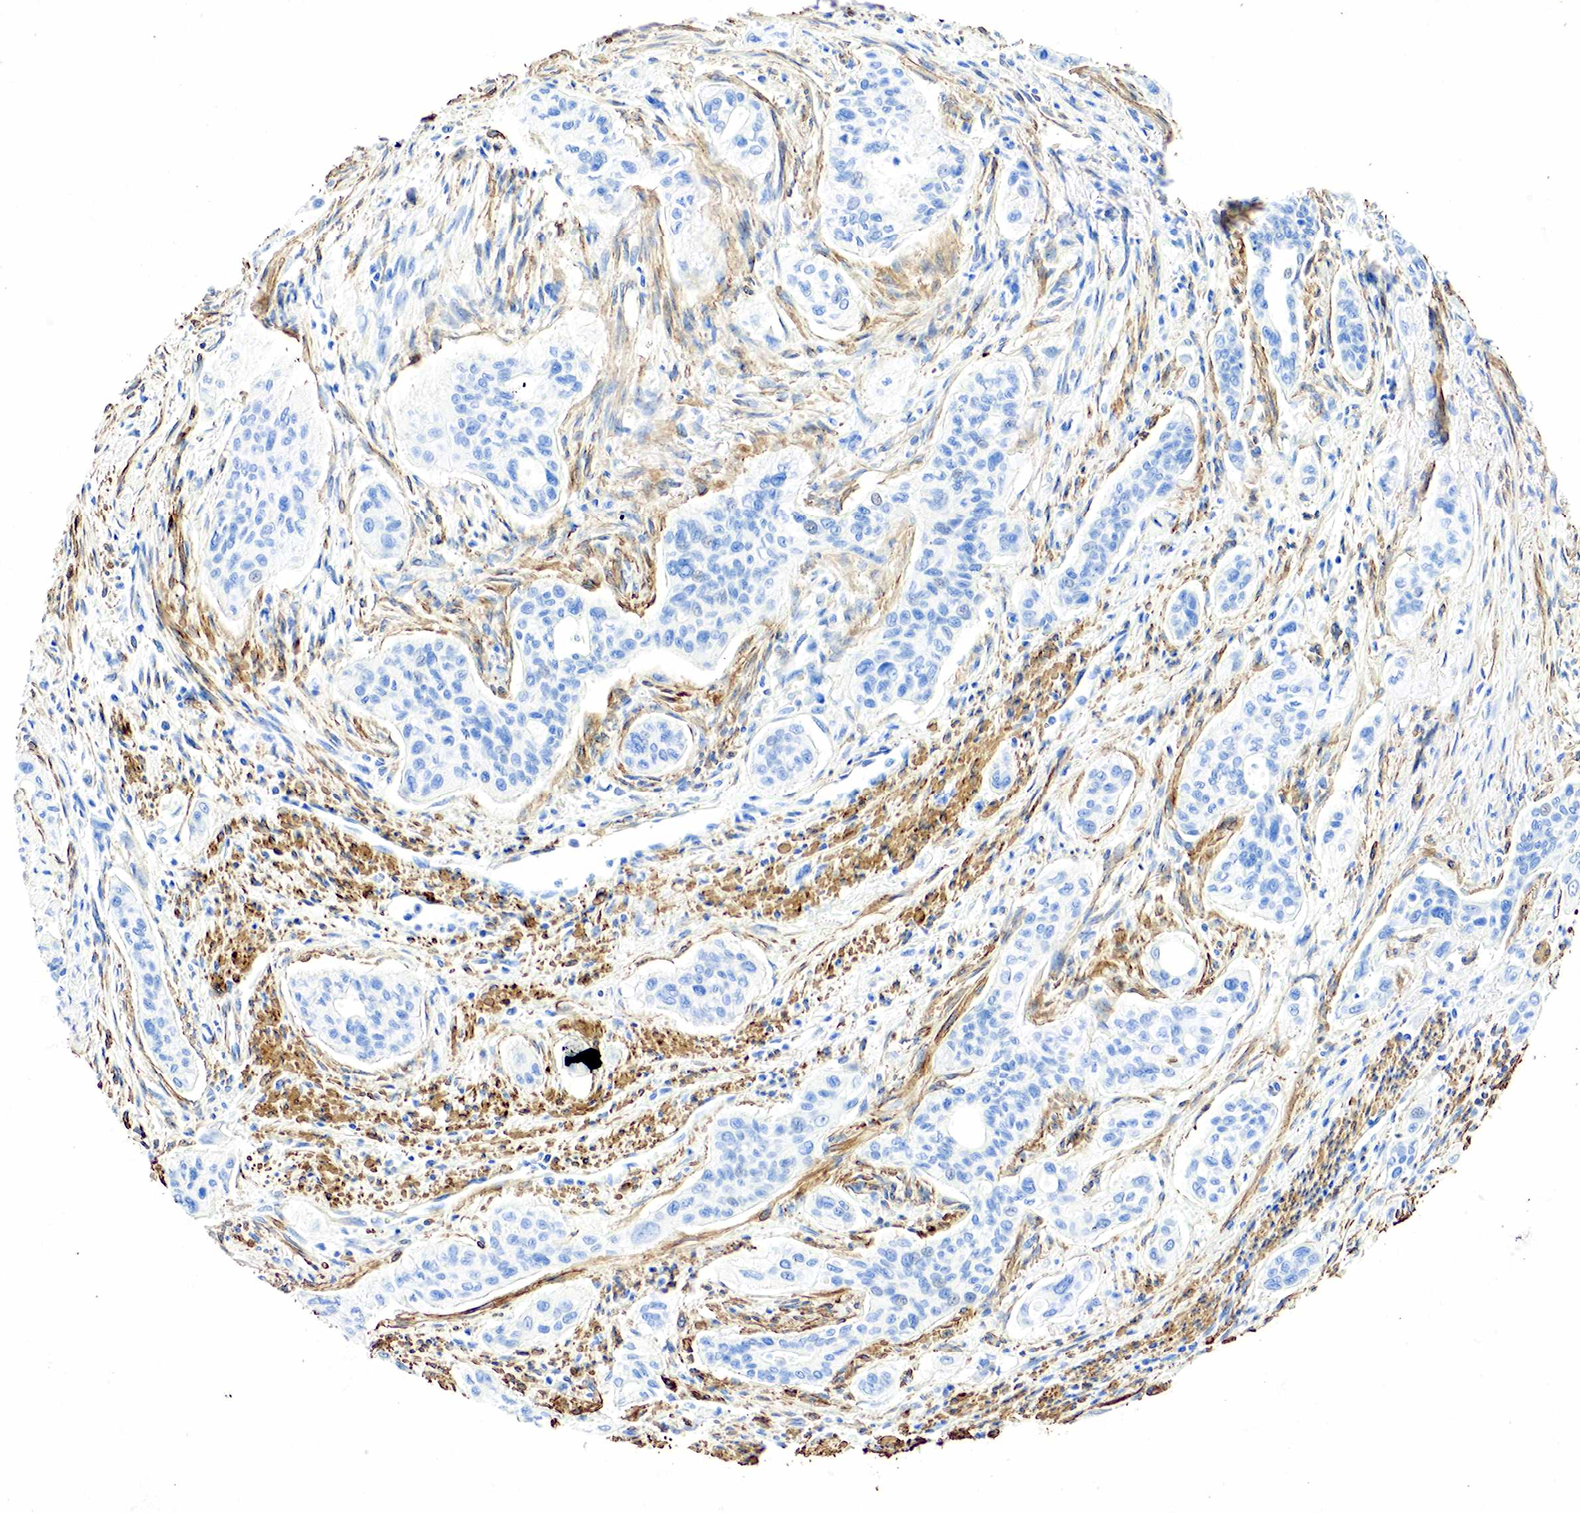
{"staining": {"intensity": "negative", "quantity": "none", "location": "none"}, "tissue": "pancreatic cancer", "cell_type": "Tumor cells", "image_type": "cancer", "snomed": [{"axis": "morphology", "description": "Adenocarcinoma, NOS"}, {"axis": "topography", "description": "Pancreas"}], "caption": "IHC of pancreatic cancer shows no staining in tumor cells. The staining is performed using DAB (3,3'-diaminobenzidine) brown chromogen with nuclei counter-stained in using hematoxylin.", "gene": "ACTA1", "patient": {"sex": "female", "age": 57}}